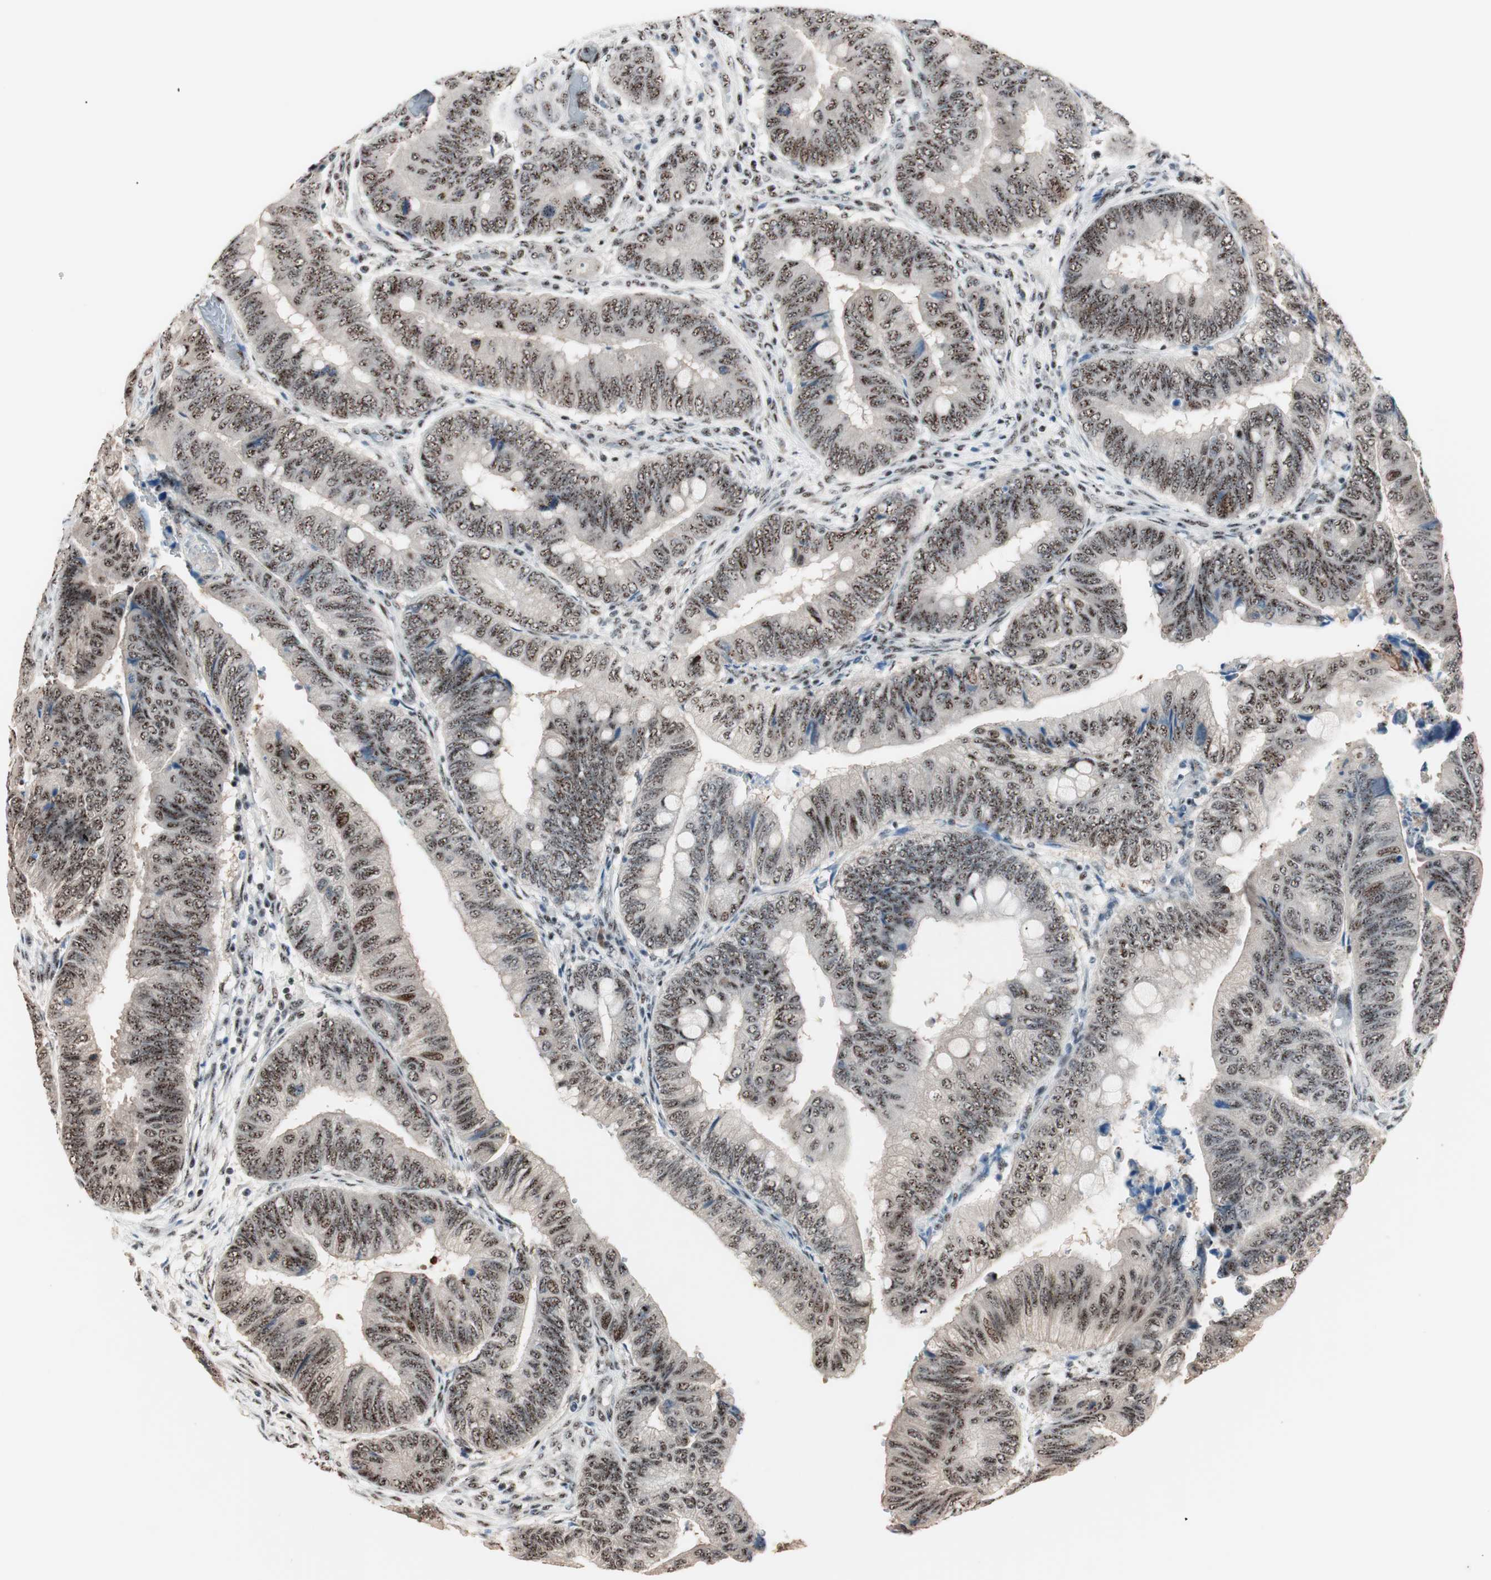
{"staining": {"intensity": "moderate", "quantity": ">75%", "location": "nuclear"}, "tissue": "colorectal cancer", "cell_type": "Tumor cells", "image_type": "cancer", "snomed": [{"axis": "morphology", "description": "Normal tissue, NOS"}, {"axis": "morphology", "description": "Adenocarcinoma, NOS"}, {"axis": "topography", "description": "Rectum"}, {"axis": "topography", "description": "Peripheral nerve tissue"}], "caption": "Brown immunohistochemical staining in adenocarcinoma (colorectal) reveals moderate nuclear staining in approximately >75% of tumor cells. (IHC, brightfield microscopy, high magnification).", "gene": "NR5A2", "patient": {"sex": "male", "age": 92}}